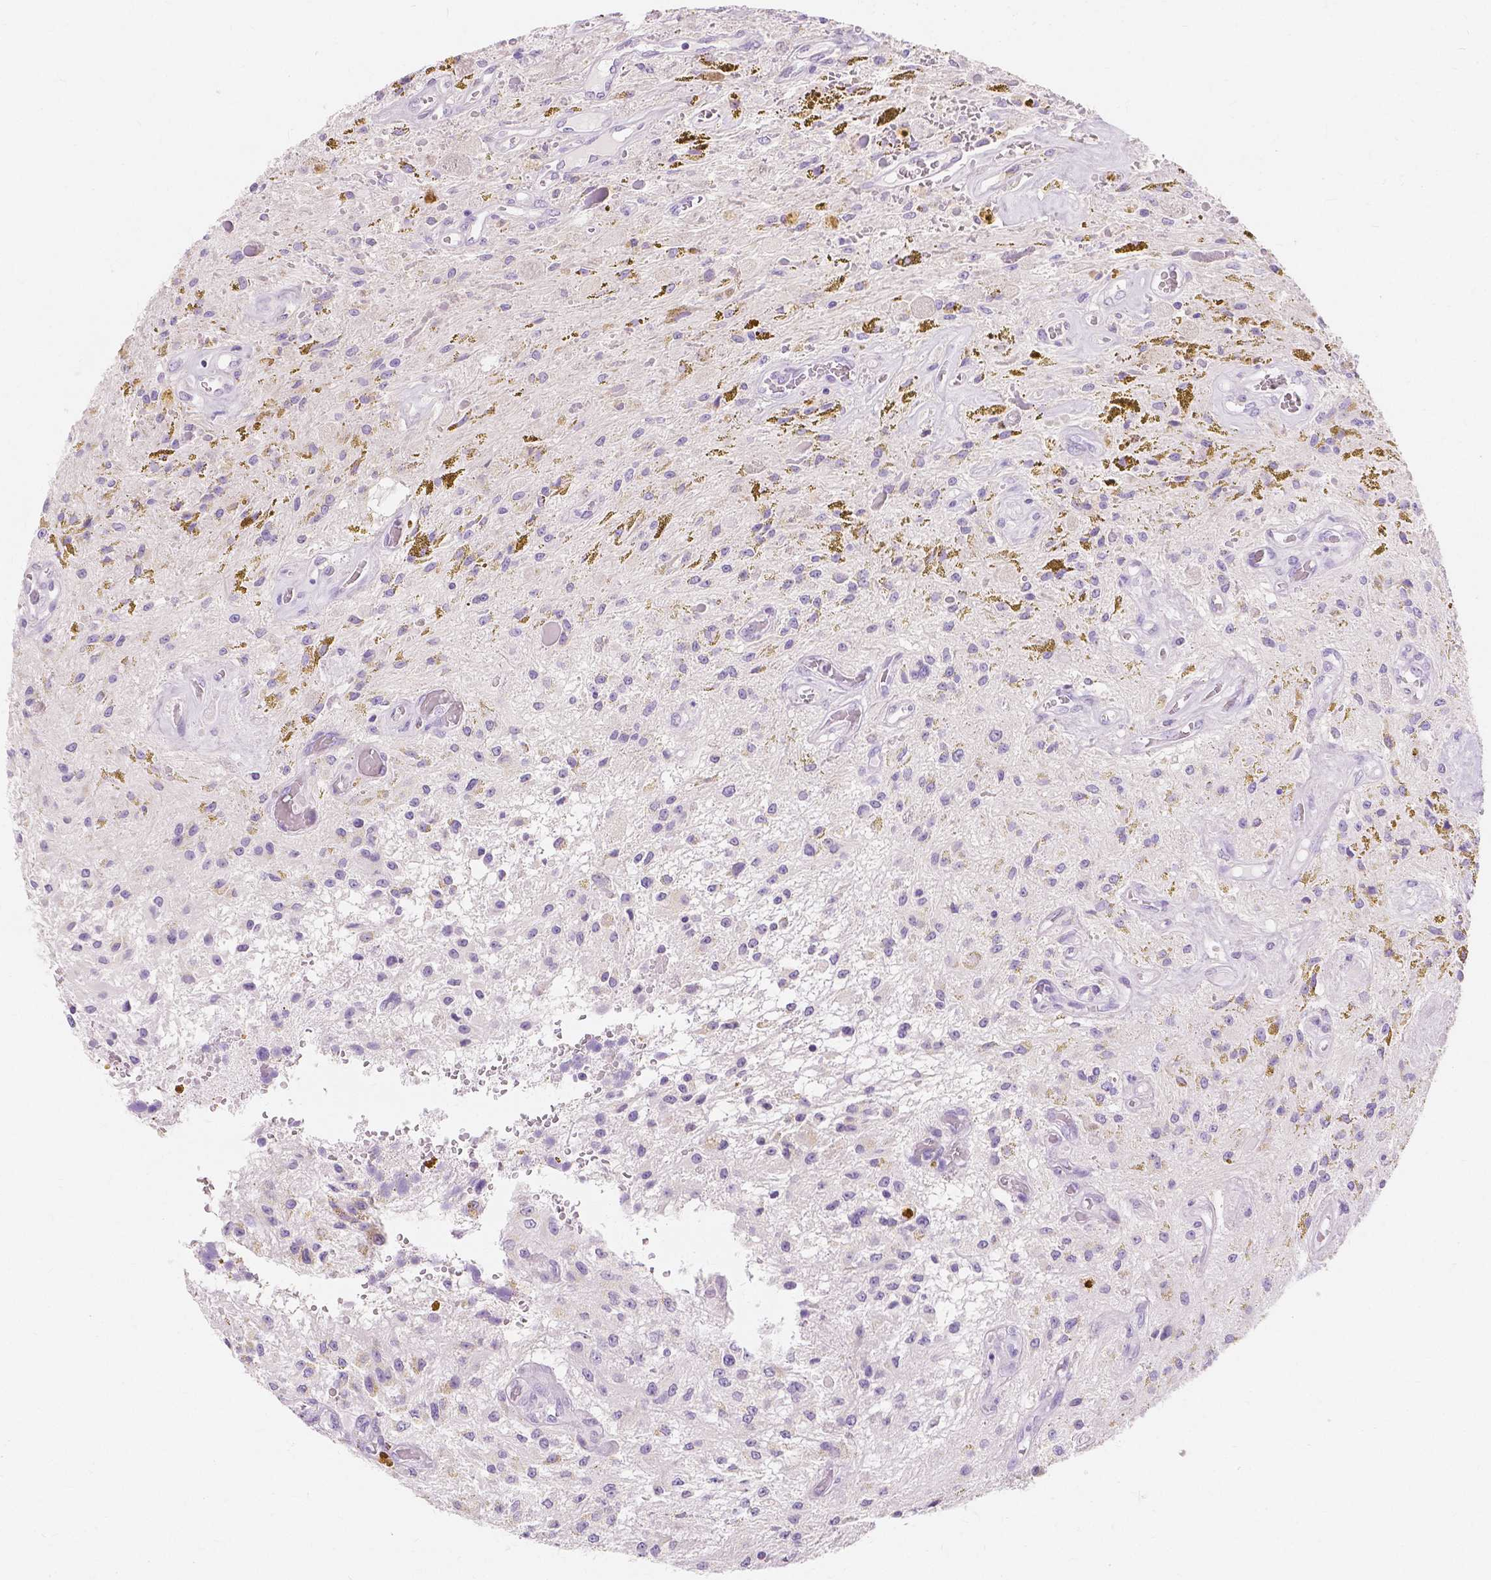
{"staining": {"intensity": "negative", "quantity": "none", "location": "none"}, "tissue": "glioma", "cell_type": "Tumor cells", "image_type": "cancer", "snomed": [{"axis": "morphology", "description": "Glioma, malignant, Low grade"}, {"axis": "topography", "description": "Cerebellum"}], "caption": "Protein analysis of glioma displays no significant expression in tumor cells. (DAB IHC visualized using brightfield microscopy, high magnification).", "gene": "MUC12", "patient": {"sex": "female", "age": 14}}